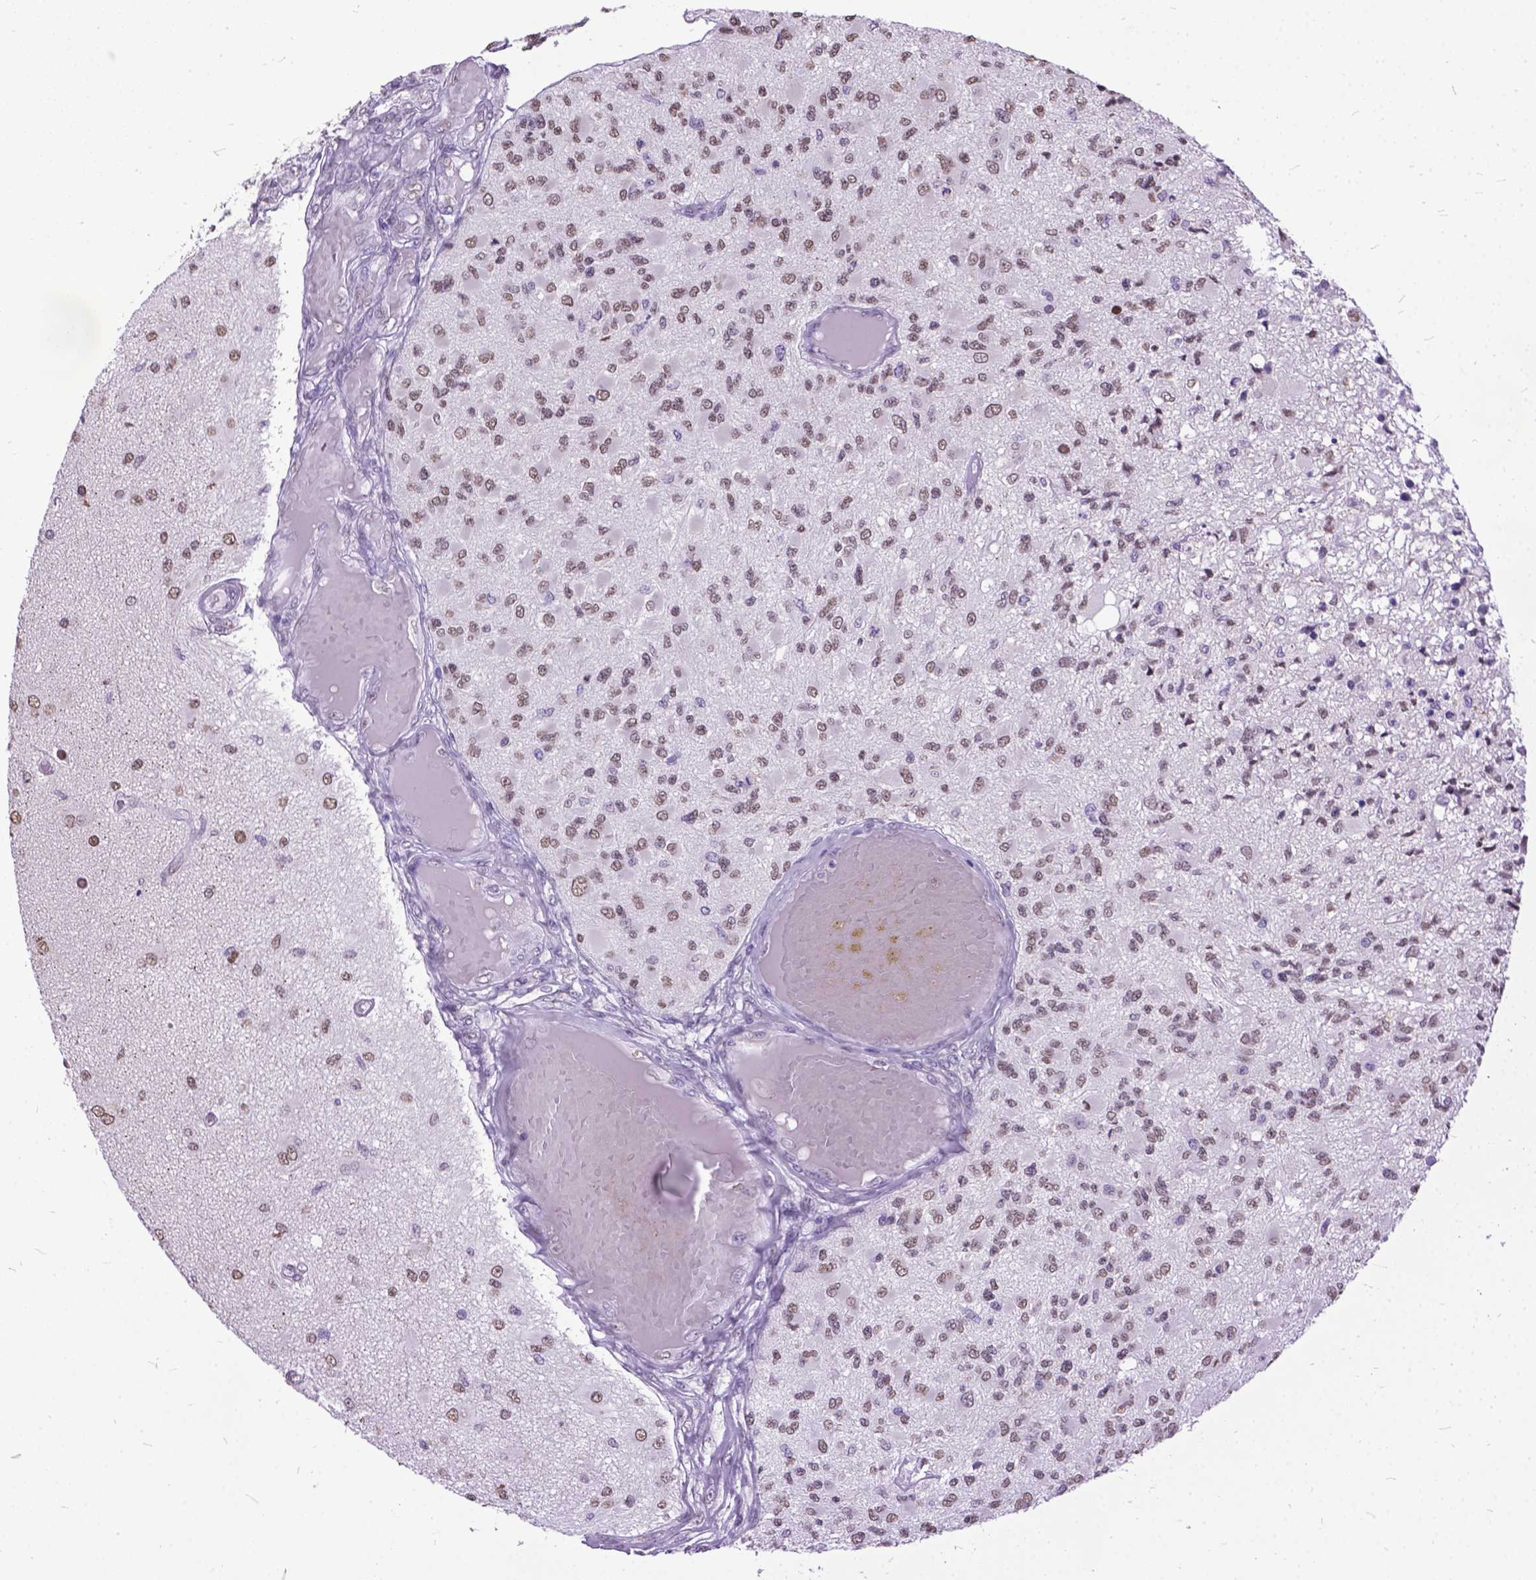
{"staining": {"intensity": "weak", "quantity": ">75%", "location": "nuclear"}, "tissue": "glioma", "cell_type": "Tumor cells", "image_type": "cancer", "snomed": [{"axis": "morphology", "description": "Glioma, malignant, High grade"}, {"axis": "topography", "description": "Brain"}], "caption": "Immunohistochemistry (IHC) photomicrograph of neoplastic tissue: malignant glioma (high-grade) stained using immunohistochemistry (IHC) displays low levels of weak protein expression localized specifically in the nuclear of tumor cells, appearing as a nuclear brown color.", "gene": "MARCHF10", "patient": {"sex": "female", "age": 63}}